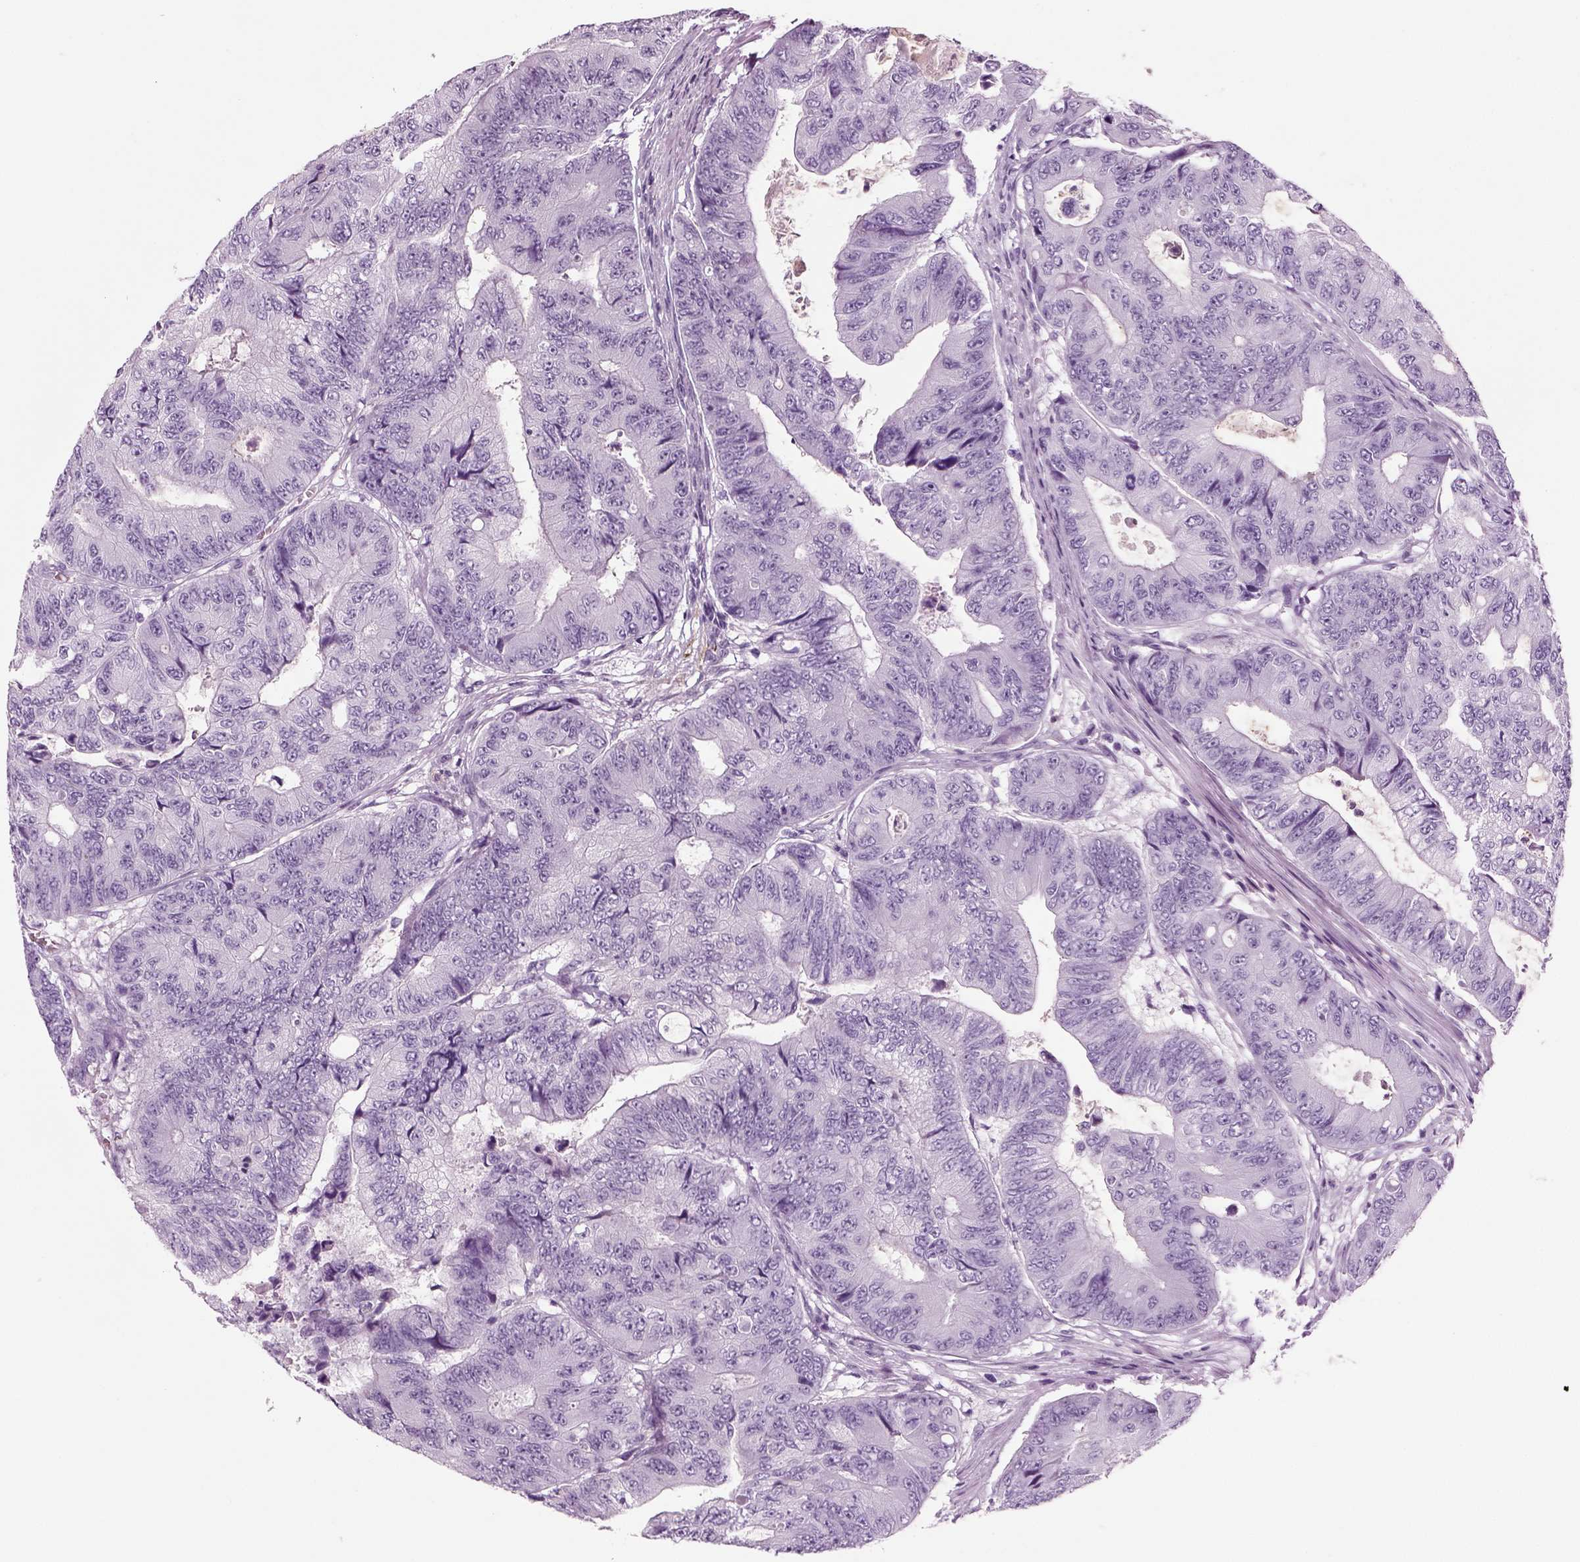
{"staining": {"intensity": "negative", "quantity": "none", "location": "none"}, "tissue": "colorectal cancer", "cell_type": "Tumor cells", "image_type": "cancer", "snomed": [{"axis": "morphology", "description": "Adenocarcinoma, NOS"}, {"axis": "topography", "description": "Colon"}], "caption": "Immunohistochemistry micrograph of neoplastic tissue: adenocarcinoma (colorectal) stained with DAB exhibits no significant protein positivity in tumor cells. The staining was performed using DAB to visualize the protein expression in brown, while the nuclei were stained in blue with hematoxylin (Magnification: 20x).", "gene": "CRABP1", "patient": {"sex": "female", "age": 48}}